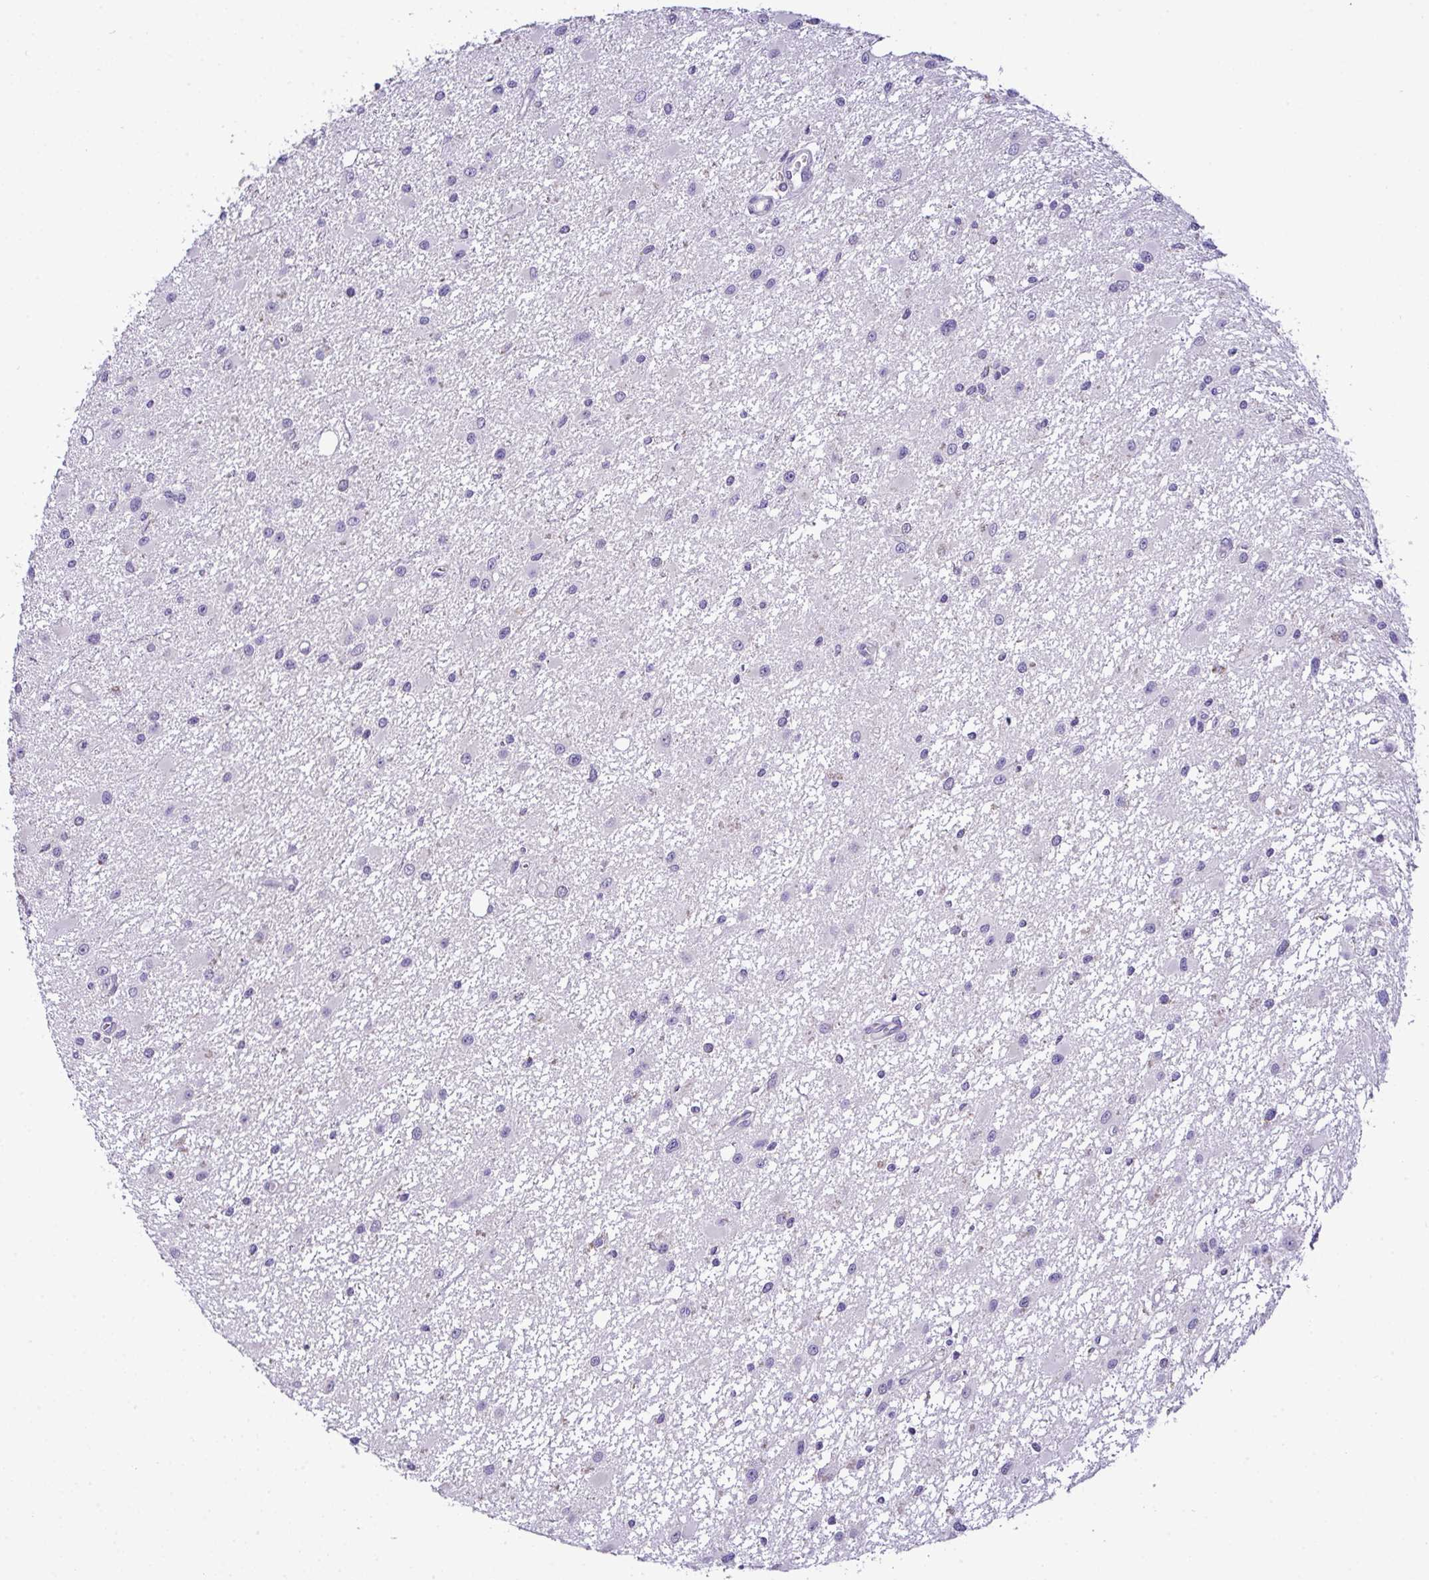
{"staining": {"intensity": "negative", "quantity": "none", "location": "none"}, "tissue": "glioma", "cell_type": "Tumor cells", "image_type": "cancer", "snomed": [{"axis": "morphology", "description": "Glioma, malignant, High grade"}, {"axis": "topography", "description": "Brain"}], "caption": "There is no significant positivity in tumor cells of malignant glioma (high-grade). Brightfield microscopy of immunohistochemistry stained with DAB (brown) and hematoxylin (blue), captured at high magnification.", "gene": "ST8SIA2", "patient": {"sex": "male", "age": 54}}